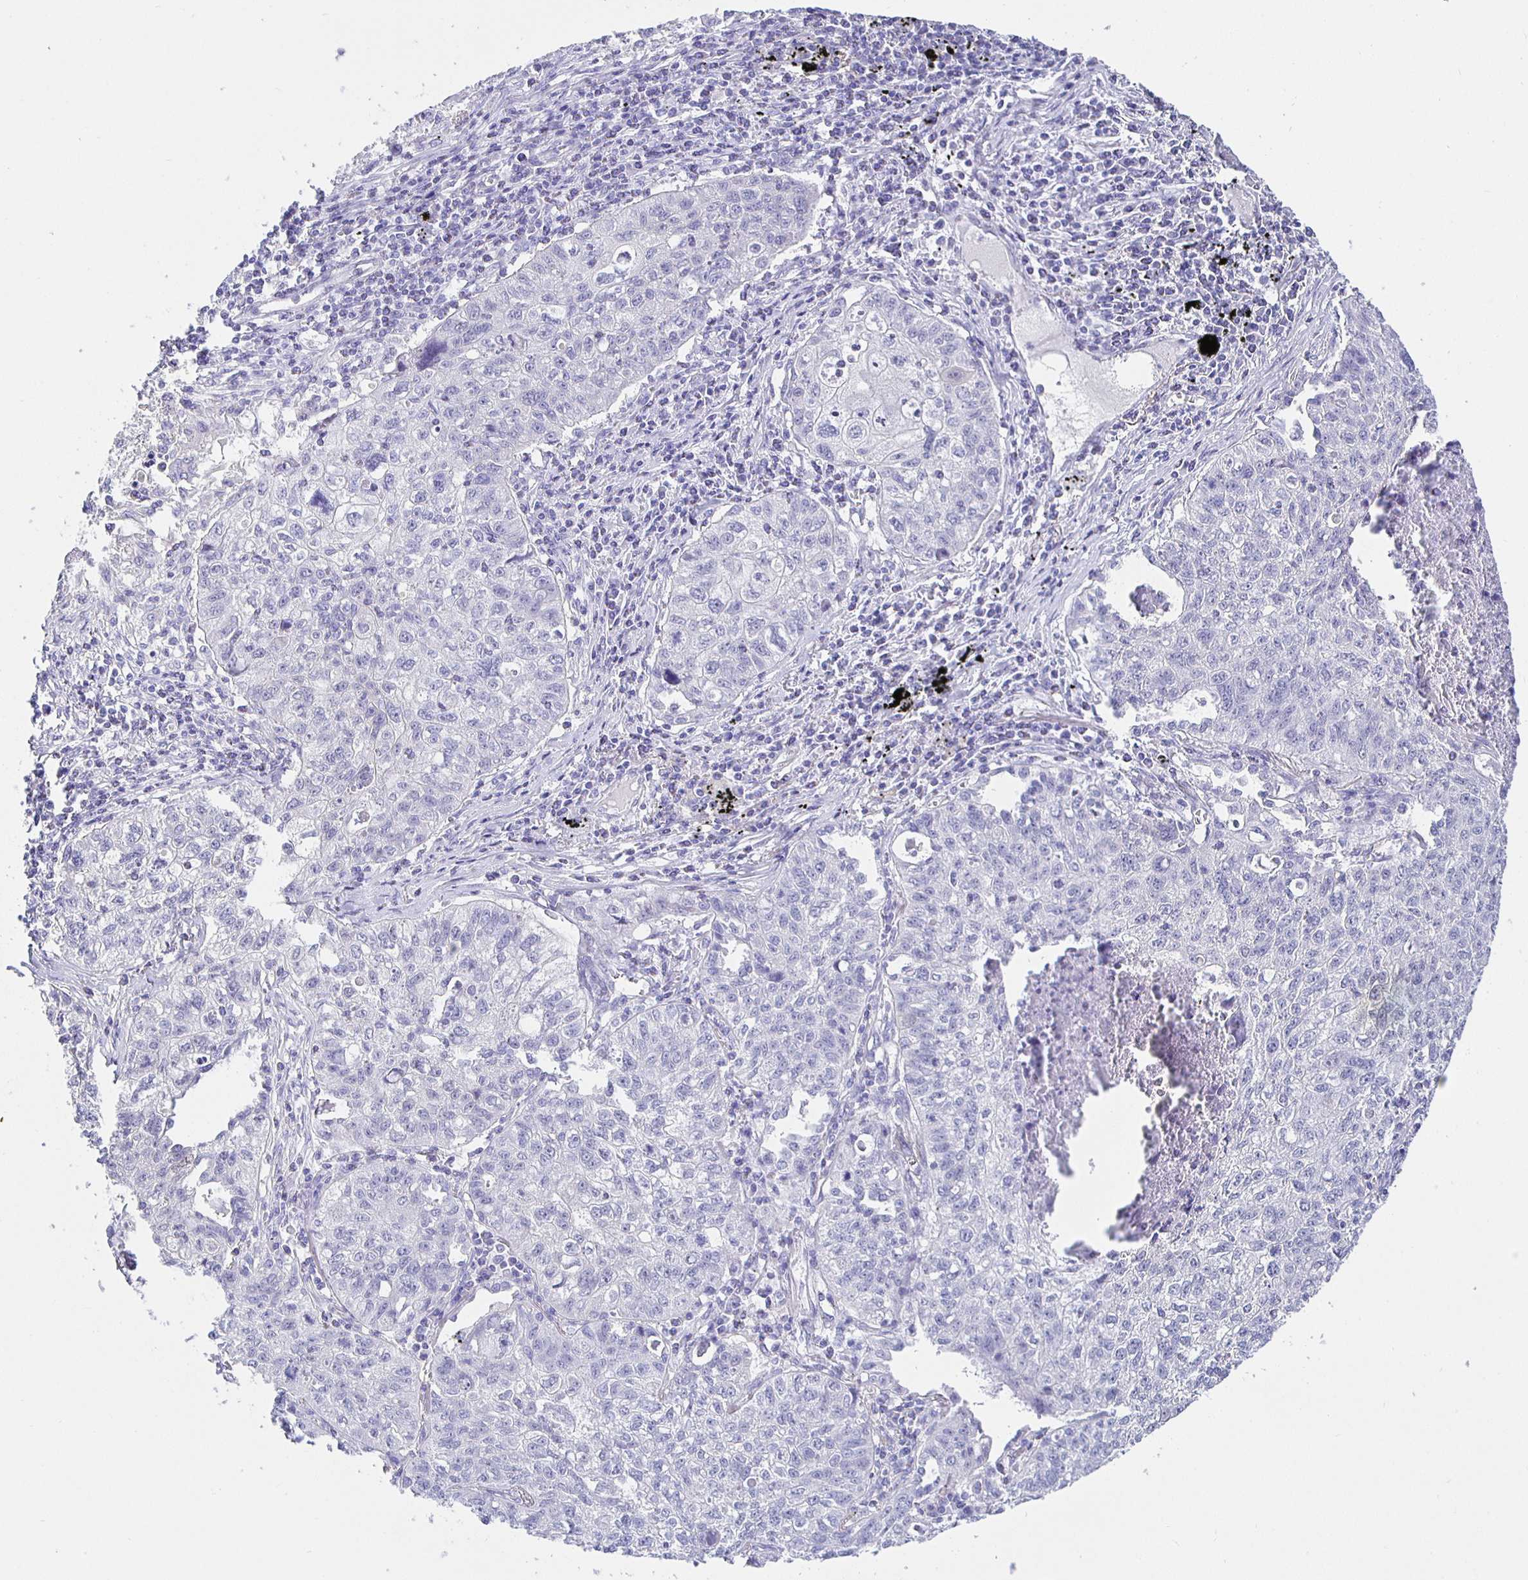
{"staining": {"intensity": "negative", "quantity": "none", "location": "none"}, "tissue": "lung cancer", "cell_type": "Tumor cells", "image_type": "cancer", "snomed": [{"axis": "morphology", "description": "Normal morphology"}, {"axis": "morphology", "description": "Aneuploidy"}, {"axis": "morphology", "description": "Squamous cell carcinoma, NOS"}, {"axis": "topography", "description": "Lymph node"}, {"axis": "topography", "description": "Lung"}], "caption": "This histopathology image is of lung squamous cell carcinoma stained with IHC to label a protein in brown with the nuclei are counter-stained blue. There is no staining in tumor cells.", "gene": "HSPA4L", "patient": {"sex": "female", "age": 76}}